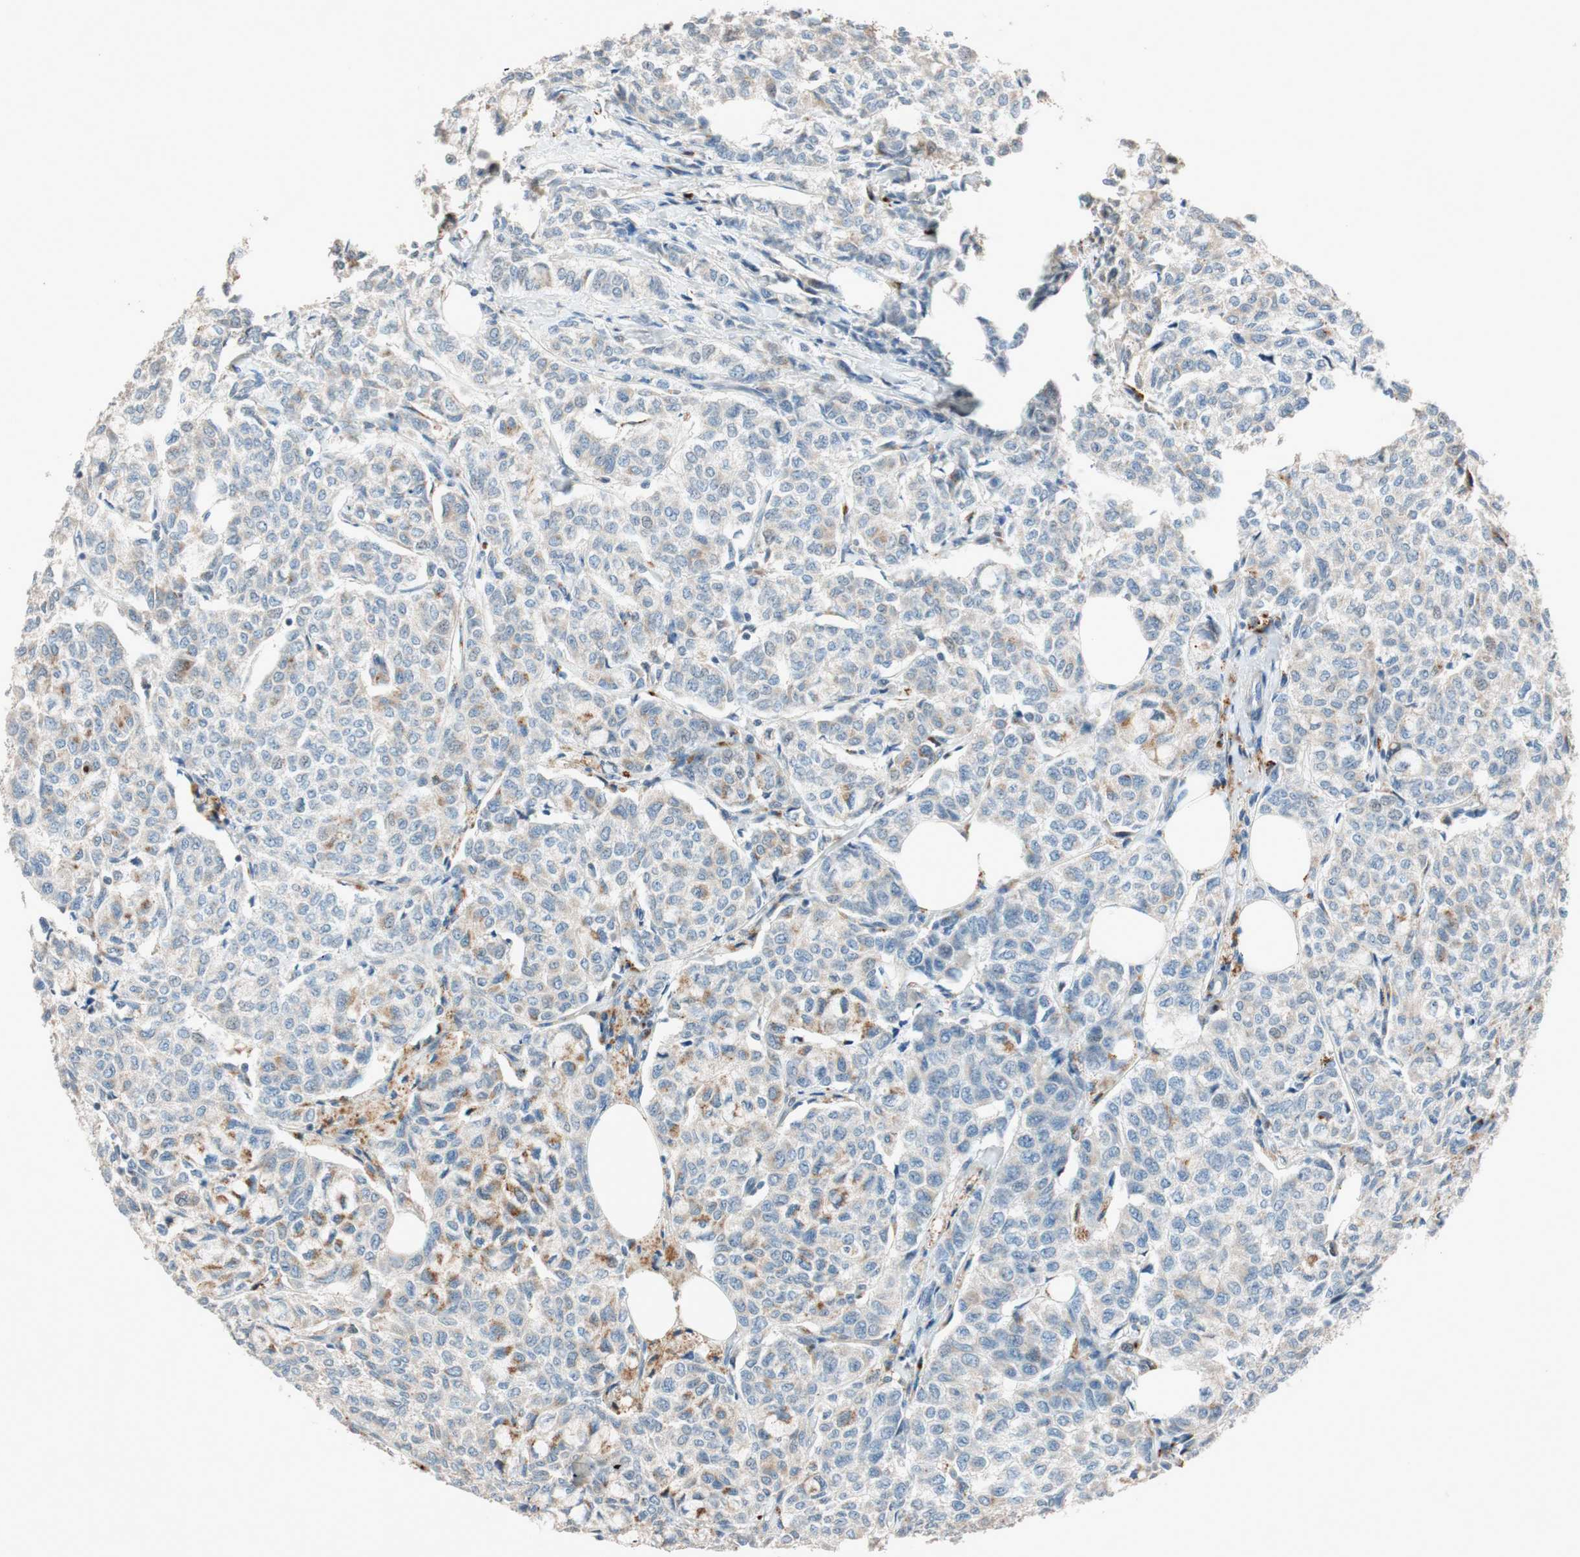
{"staining": {"intensity": "moderate", "quantity": "<25%", "location": "cytoplasmic/membranous"}, "tissue": "breast cancer", "cell_type": "Tumor cells", "image_type": "cancer", "snomed": [{"axis": "morphology", "description": "Lobular carcinoma"}, {"axis": "topography", "description": "Breast"}], "caption": "High-power microscopy captured an immunohistochemistry (IHC) image of breast cancer, revealing moderate cytoplasmic/membranous staining in about <25% of tumor cells.", "gene": "EPHA6", "patient": {"sex": "female", "age": 60}}